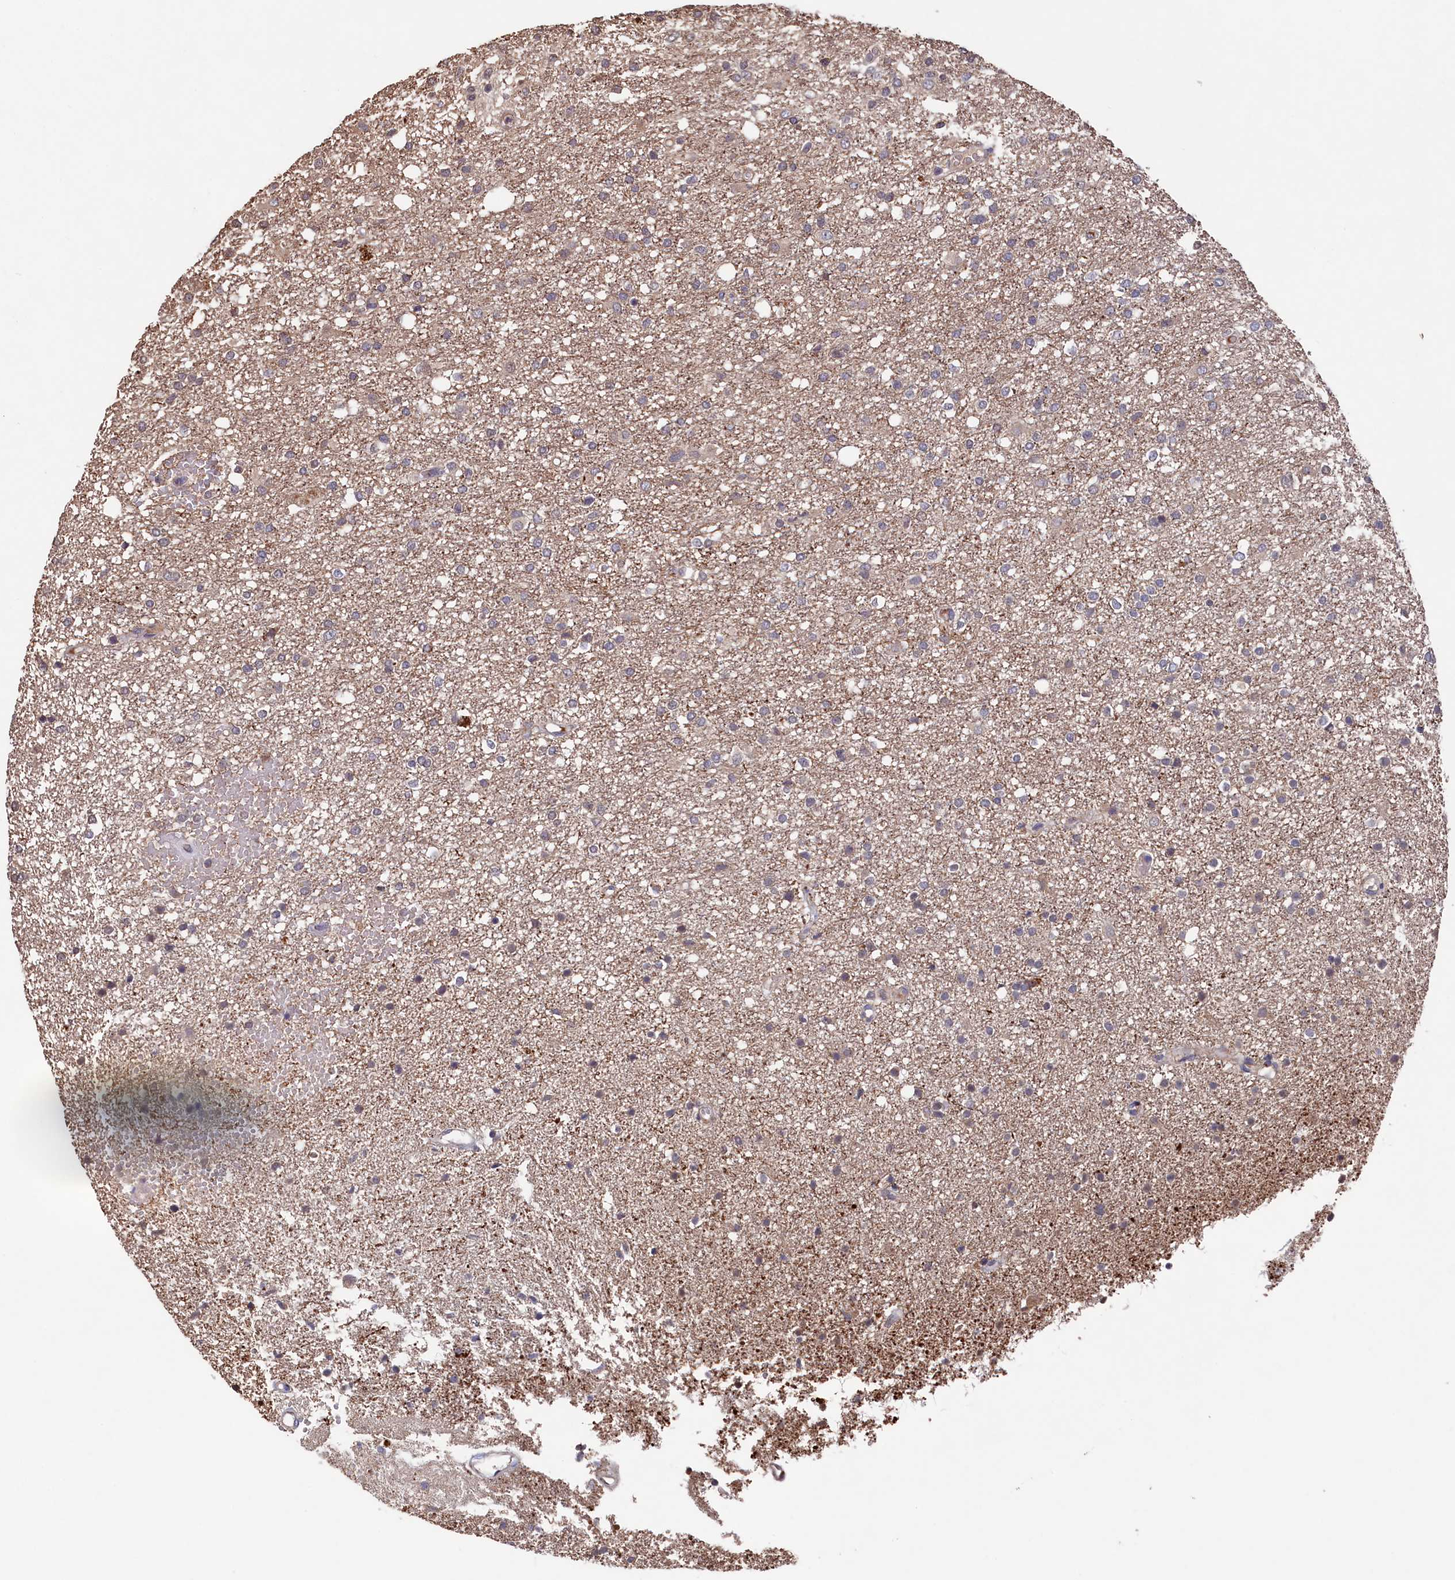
{"staining": {"intensity": "weak", "quantity": "<25%", "location": "cytoplasmic/membranous"}, "tissue": "glioma", "cell_type": "Tumor cells", "image_type": "cancer", "snomed": [{"axis": "morphology", "description": "Glioma, malignant, High grade"}, {"axis": "topography", "description": "Brain"}], "caption": "The immunohistochemistry histopathology image has no significant staining in tumor cells of glioma tissue.", "gene": "NAA60", "patient": {"sex": "female", "age": 59}}